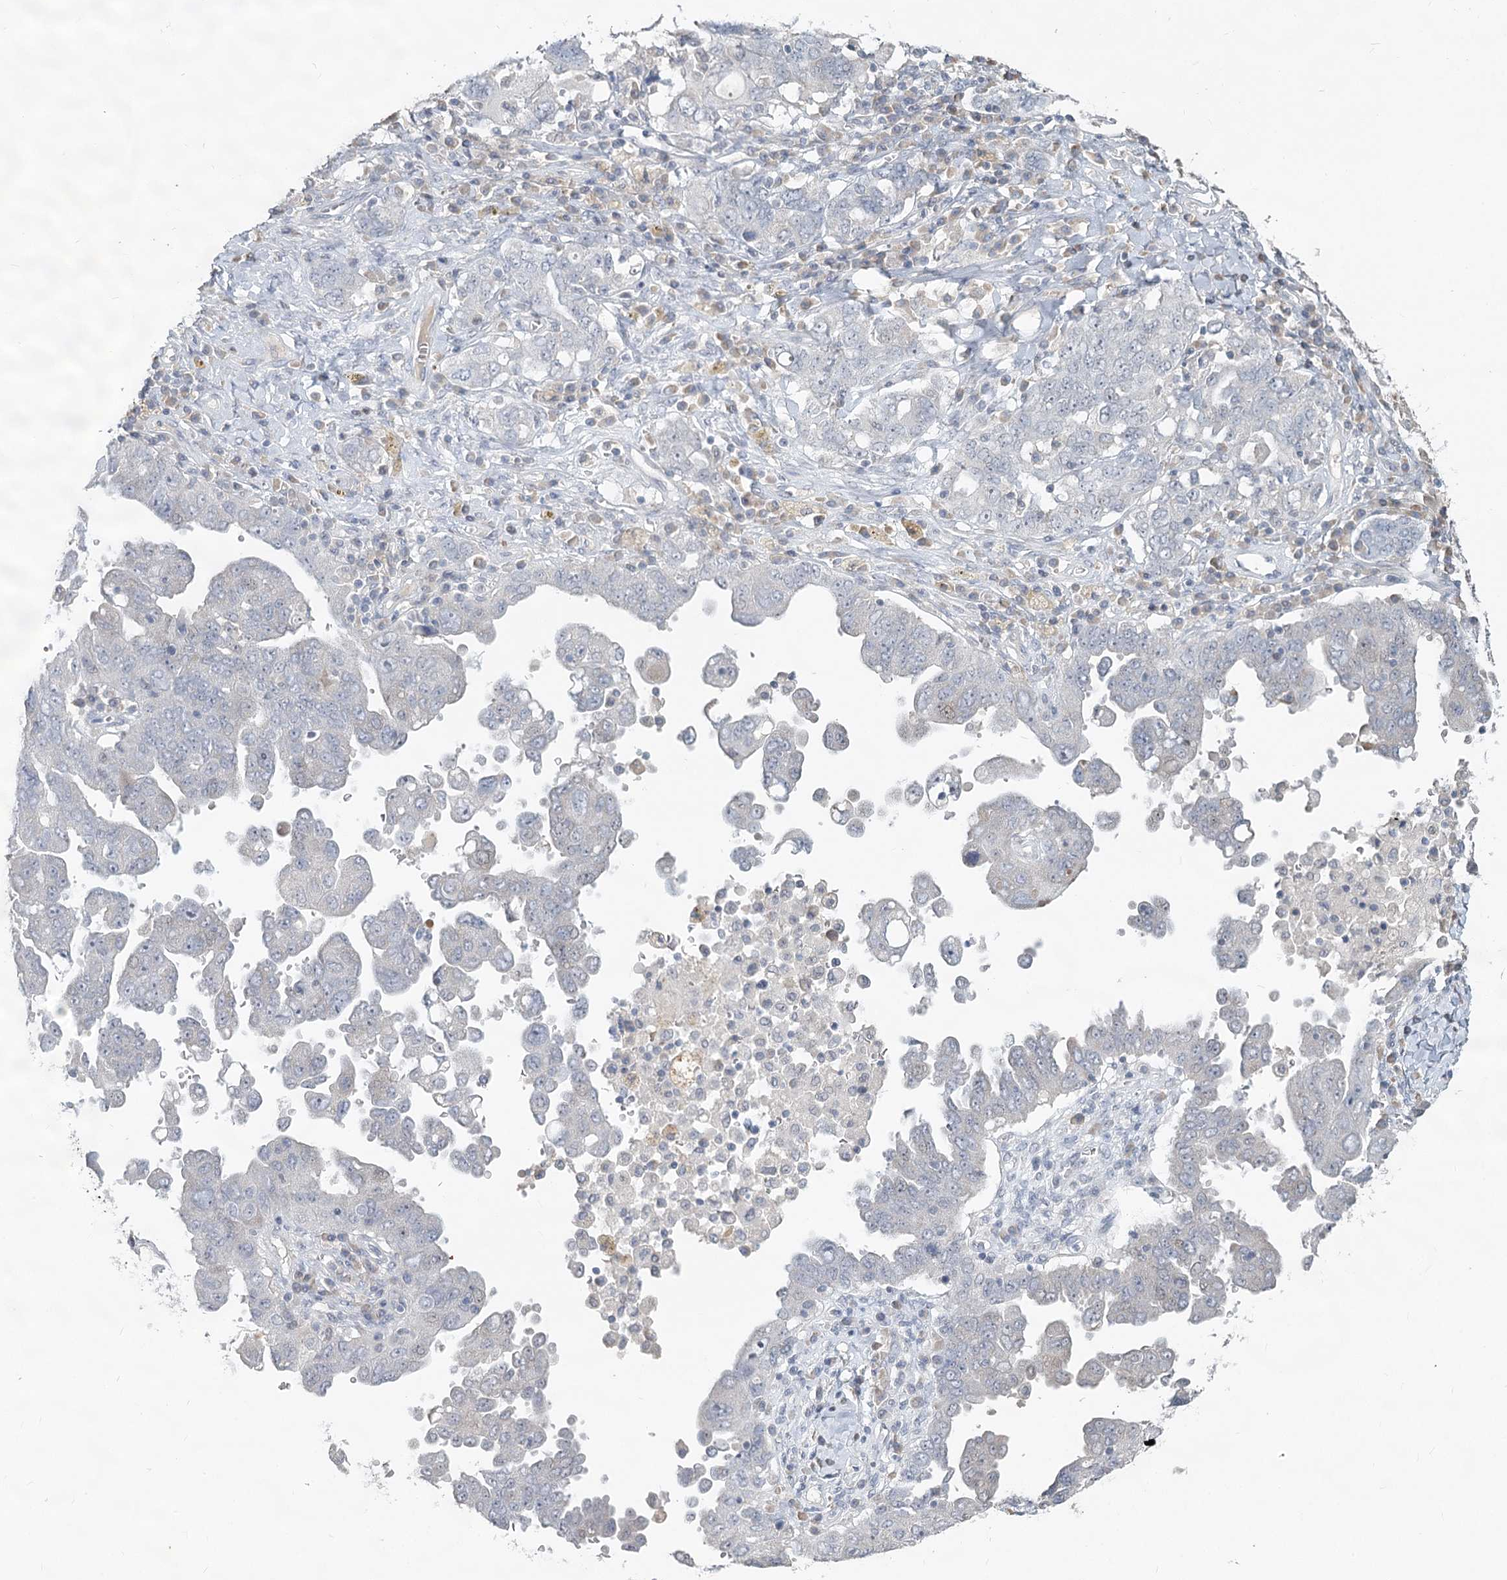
{"staining": {"intensity": "negative", "quantity": "none", "location": "none"}, "tissue": "ovarian cancer", "cell_type": "Tumor cells", "image_type": "cancer", "snomed": [{"axis": "morphology", "description": "Carcinoma, endometroid"}, {"axis": "topography", "description": "Ovary"}], "caption": "DAB (3,3'-diaminobenzidine) immunohistochemical staining of endometroid carcinoma (ovarian) exhibits no significant staining in tumor cells. (DAB immunohistochemistry, high magnification).", "gene": "SLC9A3", "patient": {"sex": "female", "age": 62}}